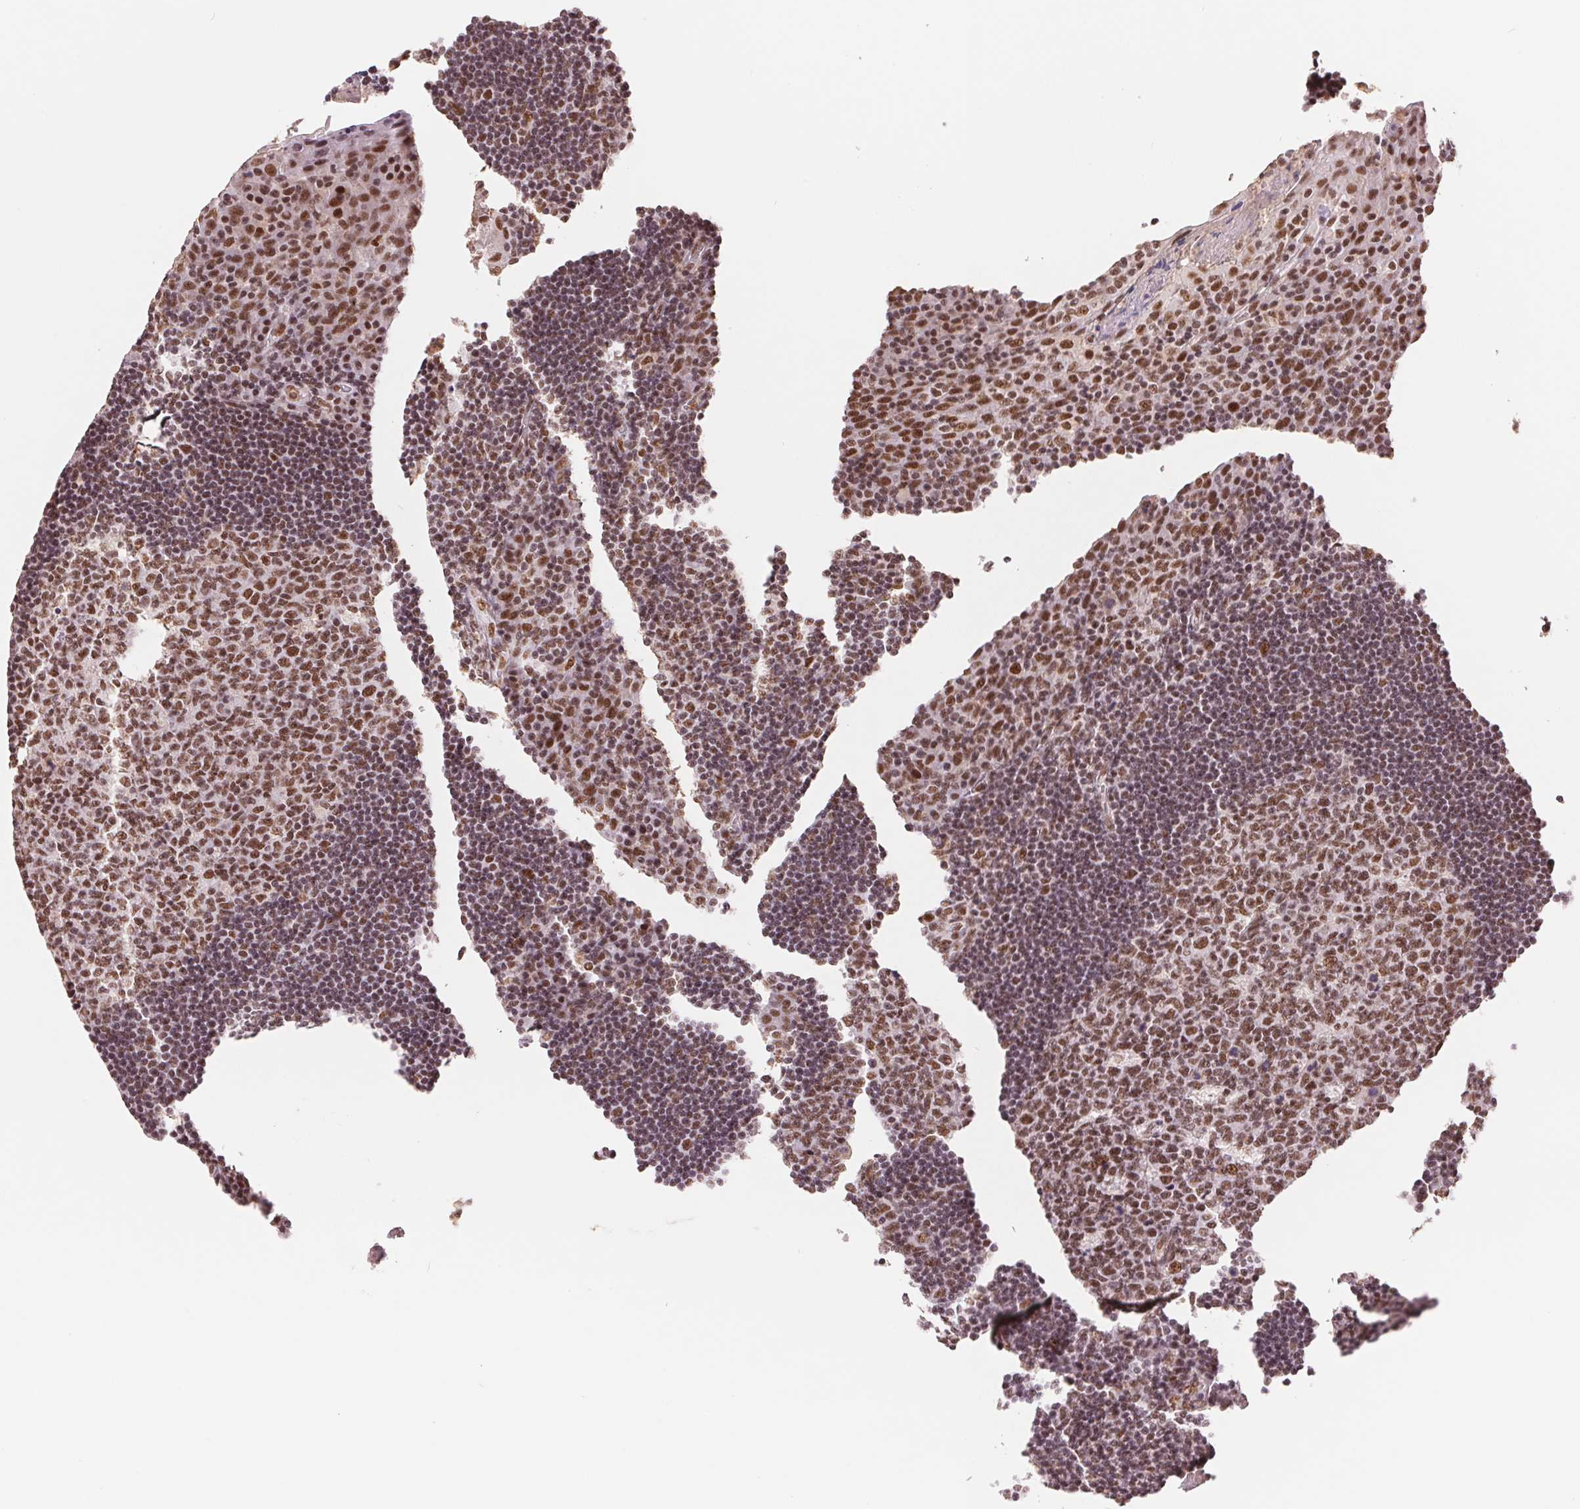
{"staining": {"intensity": "moderate", "quantity": ">75%", "location": "nuclear"}, "tissue": "tonsil", "cell_type": "Germinal center cells", "image_type": "normal", "snomed": [{"axis": "morphology", "description": "Normal tissue, NOS"}, {"axis": "topography", "description": "Tonsil"}], "caption": "IHC of unremarkable tonsil demonstrates medium levels of moderate nuclear staining in approximately >75% of germinal center cells. The staining was performed using DAB (3,3'-diaminobenzidine) to visualize the protein expression in brown, while the nuclei were stained in blue with hematoxylin (Magnification: 20x).", "gene": "SREK1", "patient": {"sex": "male", "age": 17}}